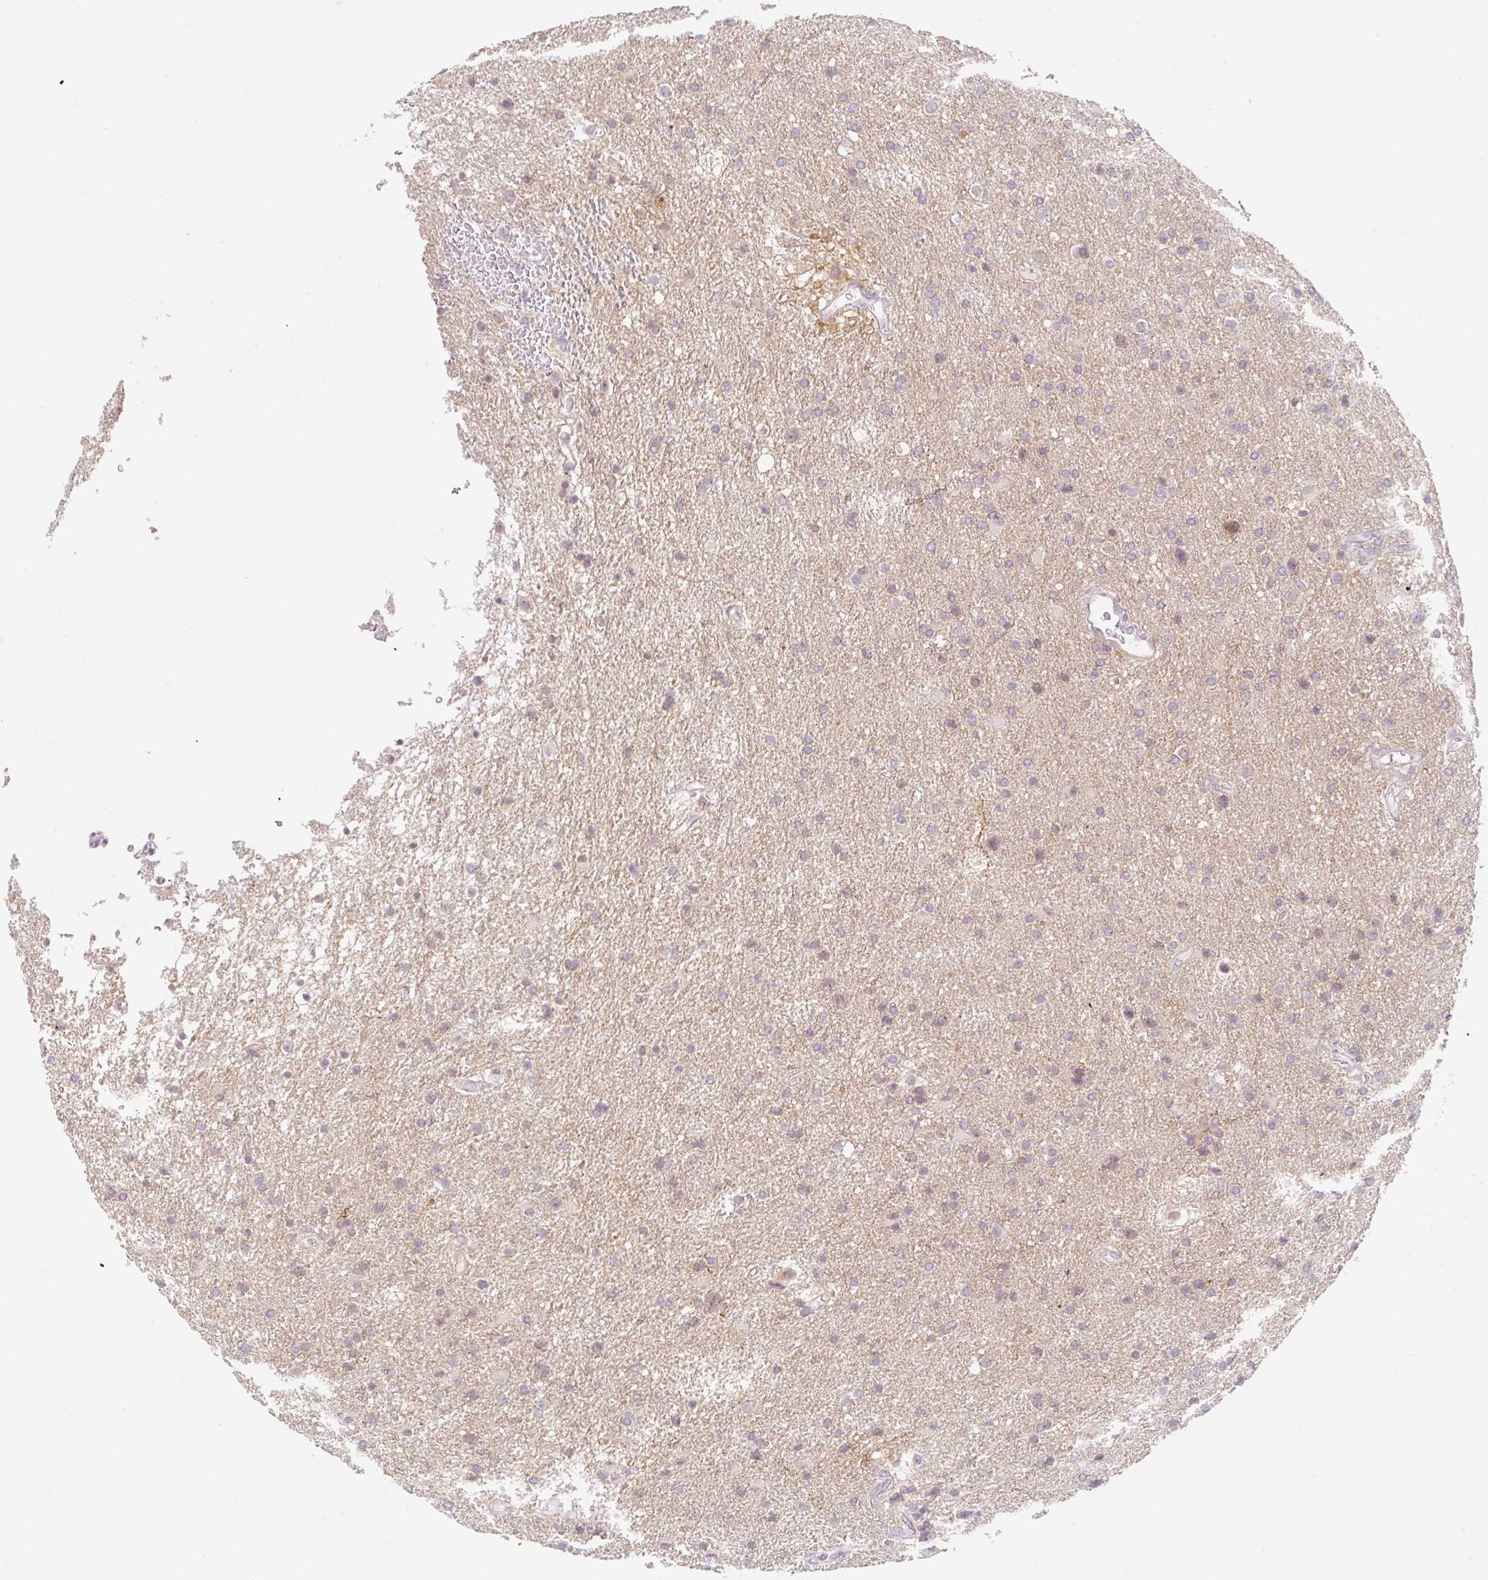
{"staining": {"intensity": "negative", "quantity": "none", "location": "none"}, "tissue": "glioma", "cell_type": "Tumor cells", "image_type": "cancer", "snomed": [{"axis": "morphology", "description": "Glioma, malignant, Low grade"}, {"axis": "topography", "description": "Brain"}], "caption": "An IHC photomicrograph of glioma is shown. There is no staining in tumor cells of glioma.", "gene": "CASKIN1", "patient": {"sex": "female", "age": 32}}